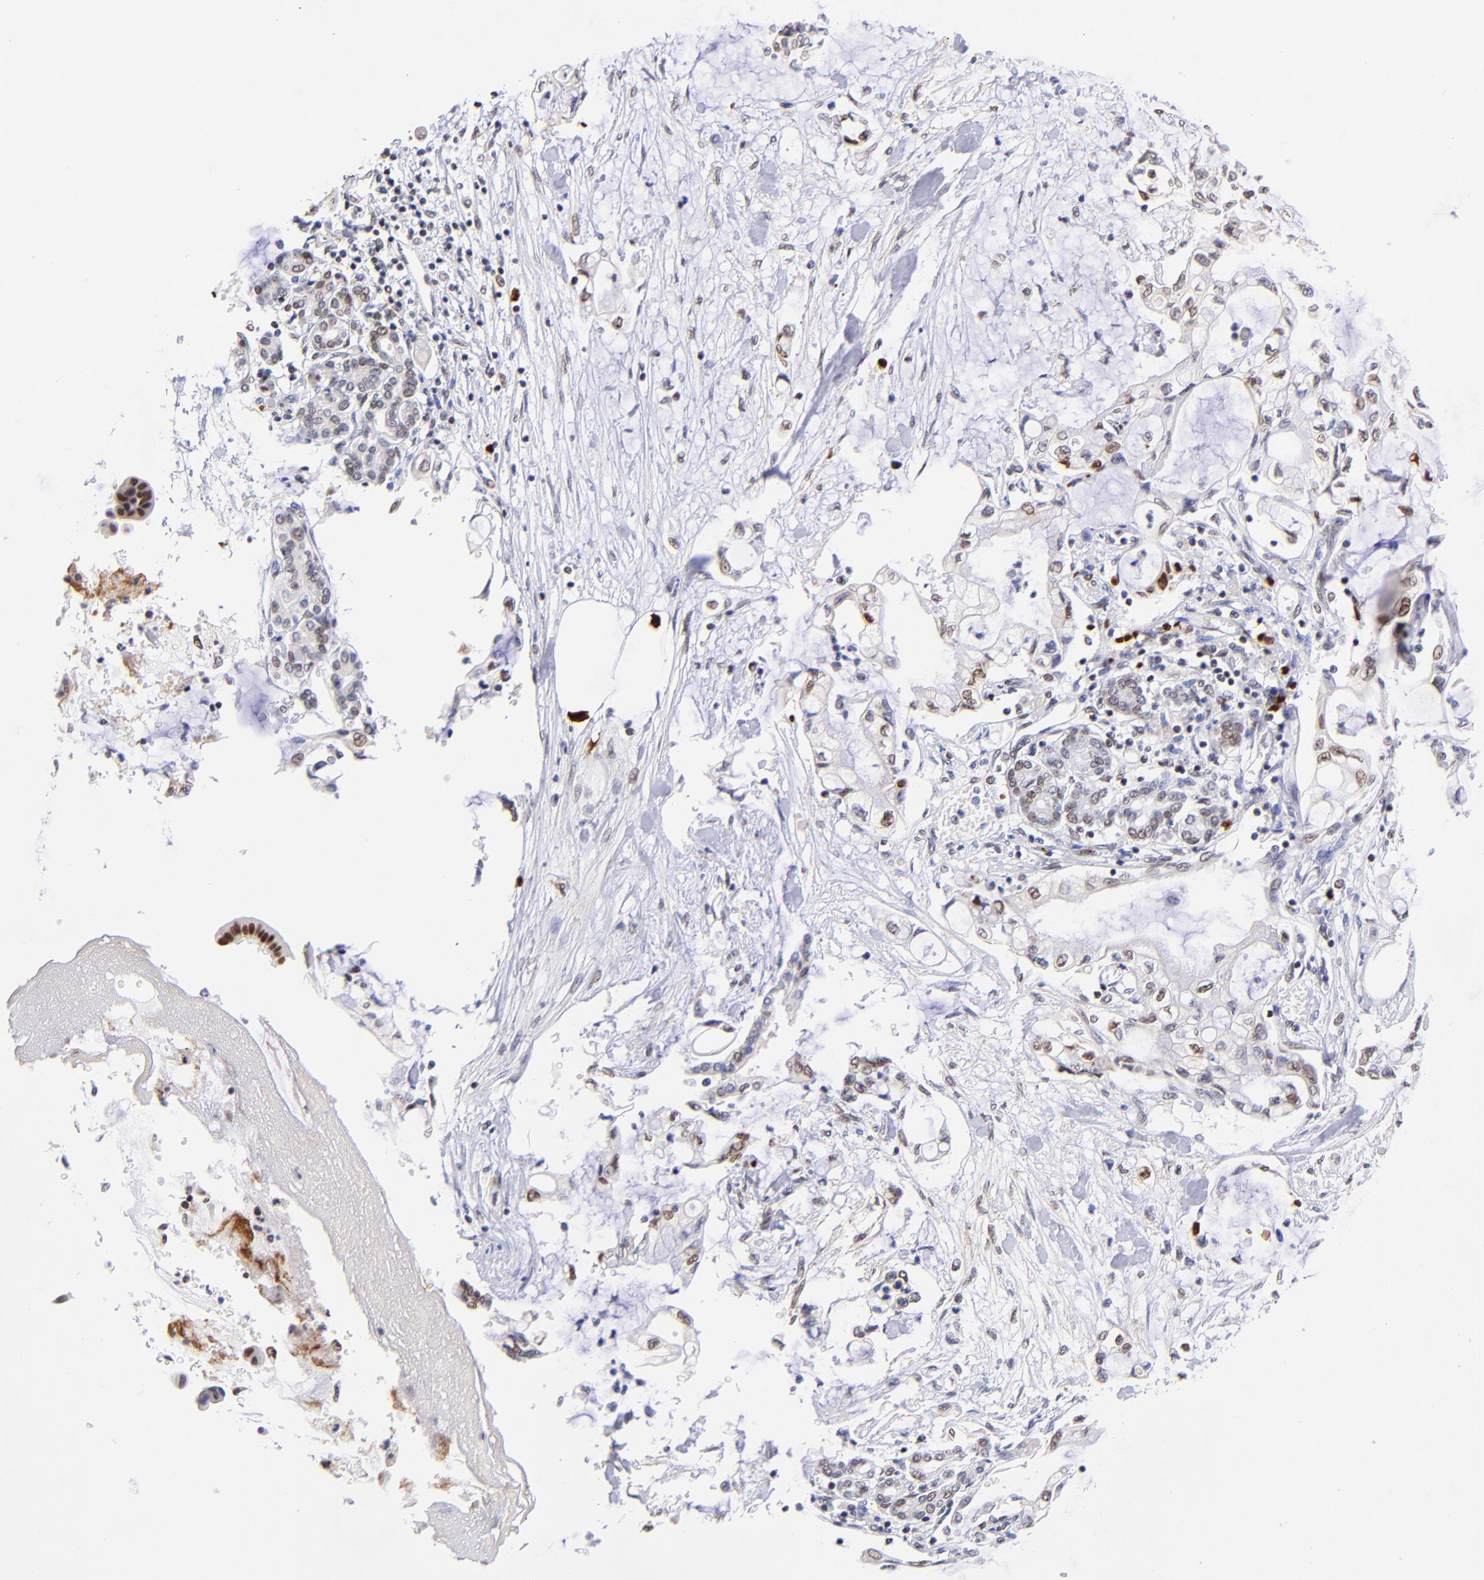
{"staining": {"intensity": "weak", "quantity": "25%-75%", "location": "nuclear"}, "tissue": "pancreatic cancer", "cell_type": "Tumor cells", "image_type": "cancer", "snomed": [{"axis": "morphology", "description": "Adenocarcinoma, NOS"}, {"axis": "topography", "description": "Pancreas"}], "caption": "Immunohistochemistry of human pancreatic adenocarcinoma exhibits low levels of weak nuclear staining in approximately 25%-75% of tumor cells.", "gene": "MIDEAS", "patient": {"sex": "female", "age": 70}}